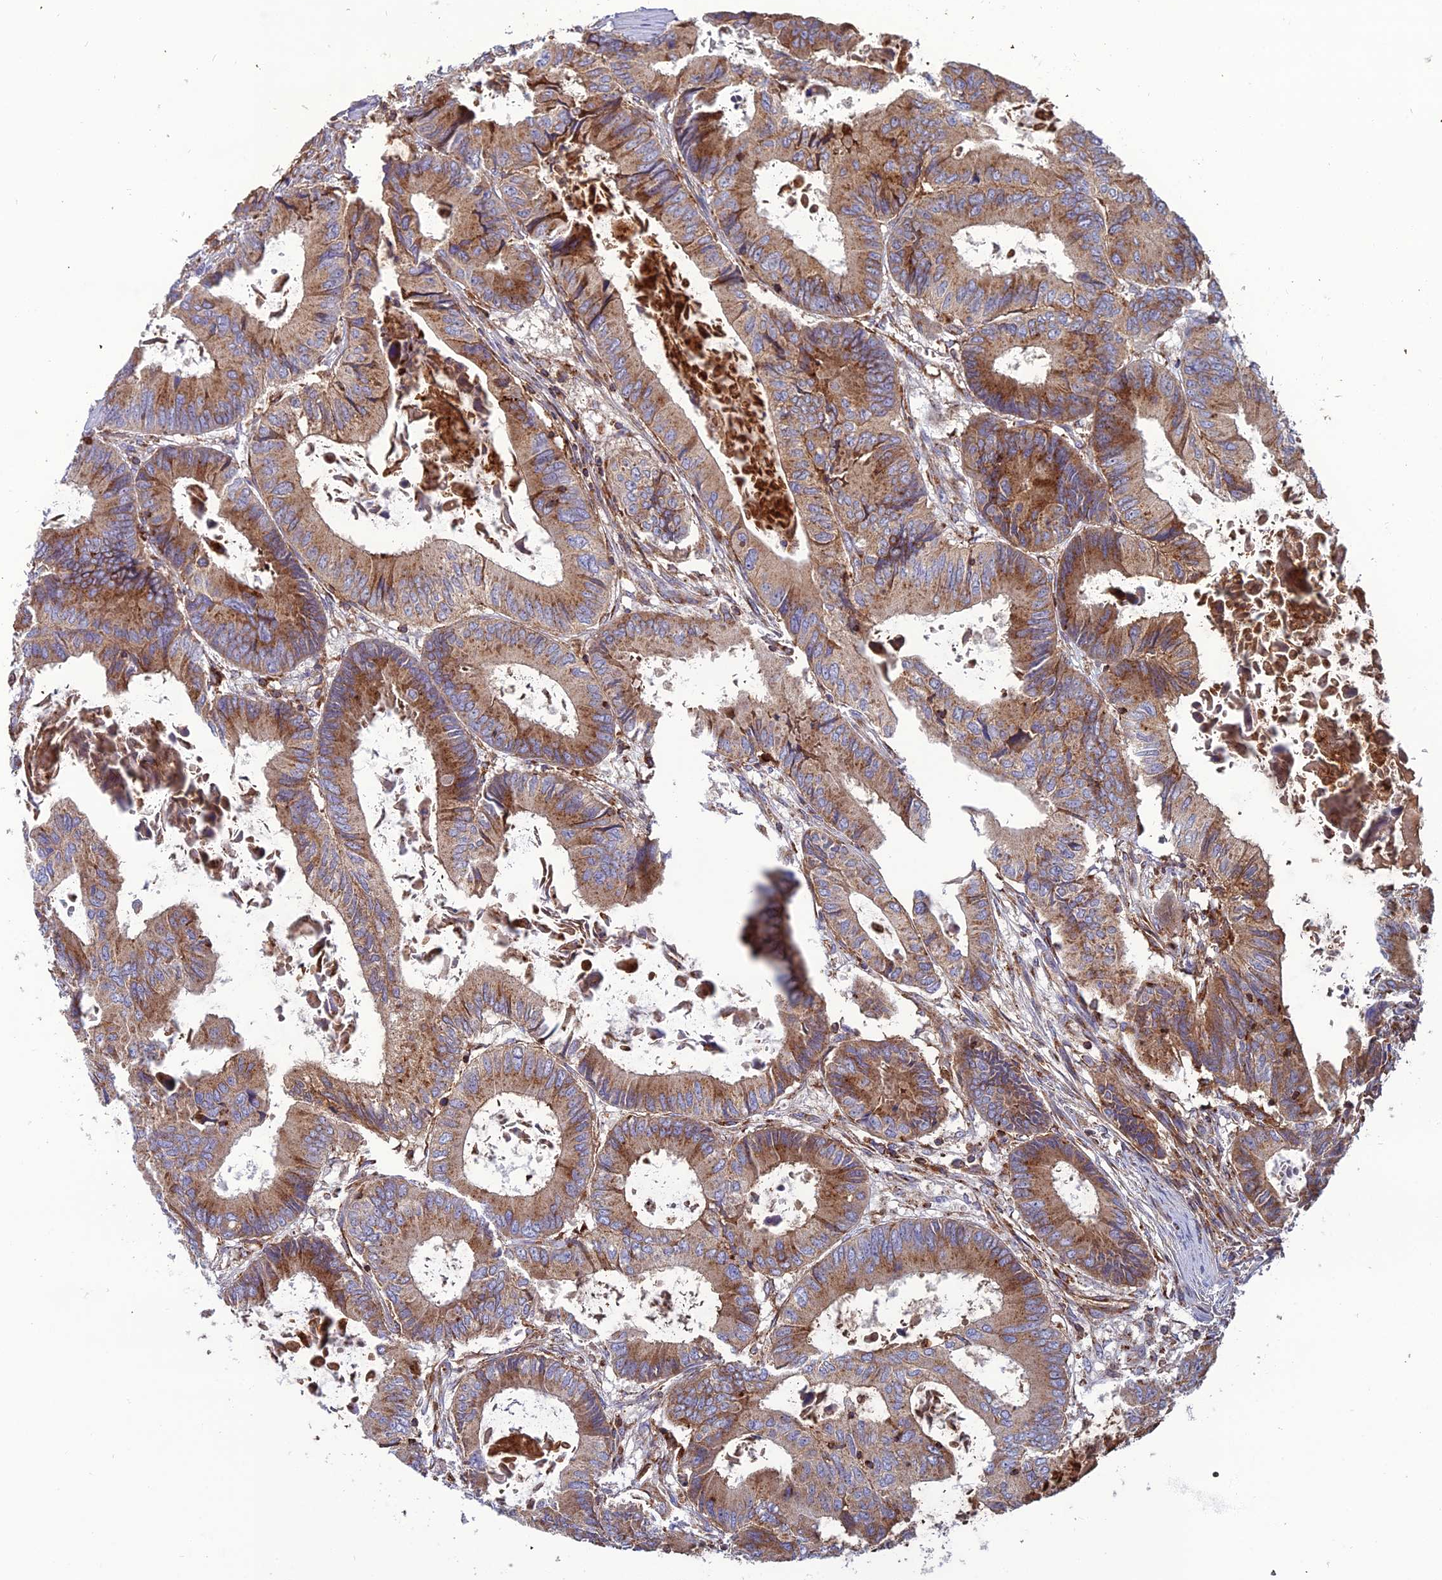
{"staining": {"intensity": "moderate", "quantity": ">75%", "location": "cytoplasmic/membranous"}, "tissue": "colorectal cancer", "cell_type": "Tumor cells", "image_type": "cancer", "snomed": [{"axis": "morphology", "description": "Adenocarcinoma, NOS"}, {"axis": "topography", "description": "Colon"}], "caption": "Brown immunohistochemical staining in human adenocarcinoma (colorectal) displays moderate cytoplasmic/membranous positivity in about >75% of tumor cells. (IHC, brightfield microscopy, high magnification).", "gene": "LNPEP", "patient": {"sex": "male", "age": 85}}